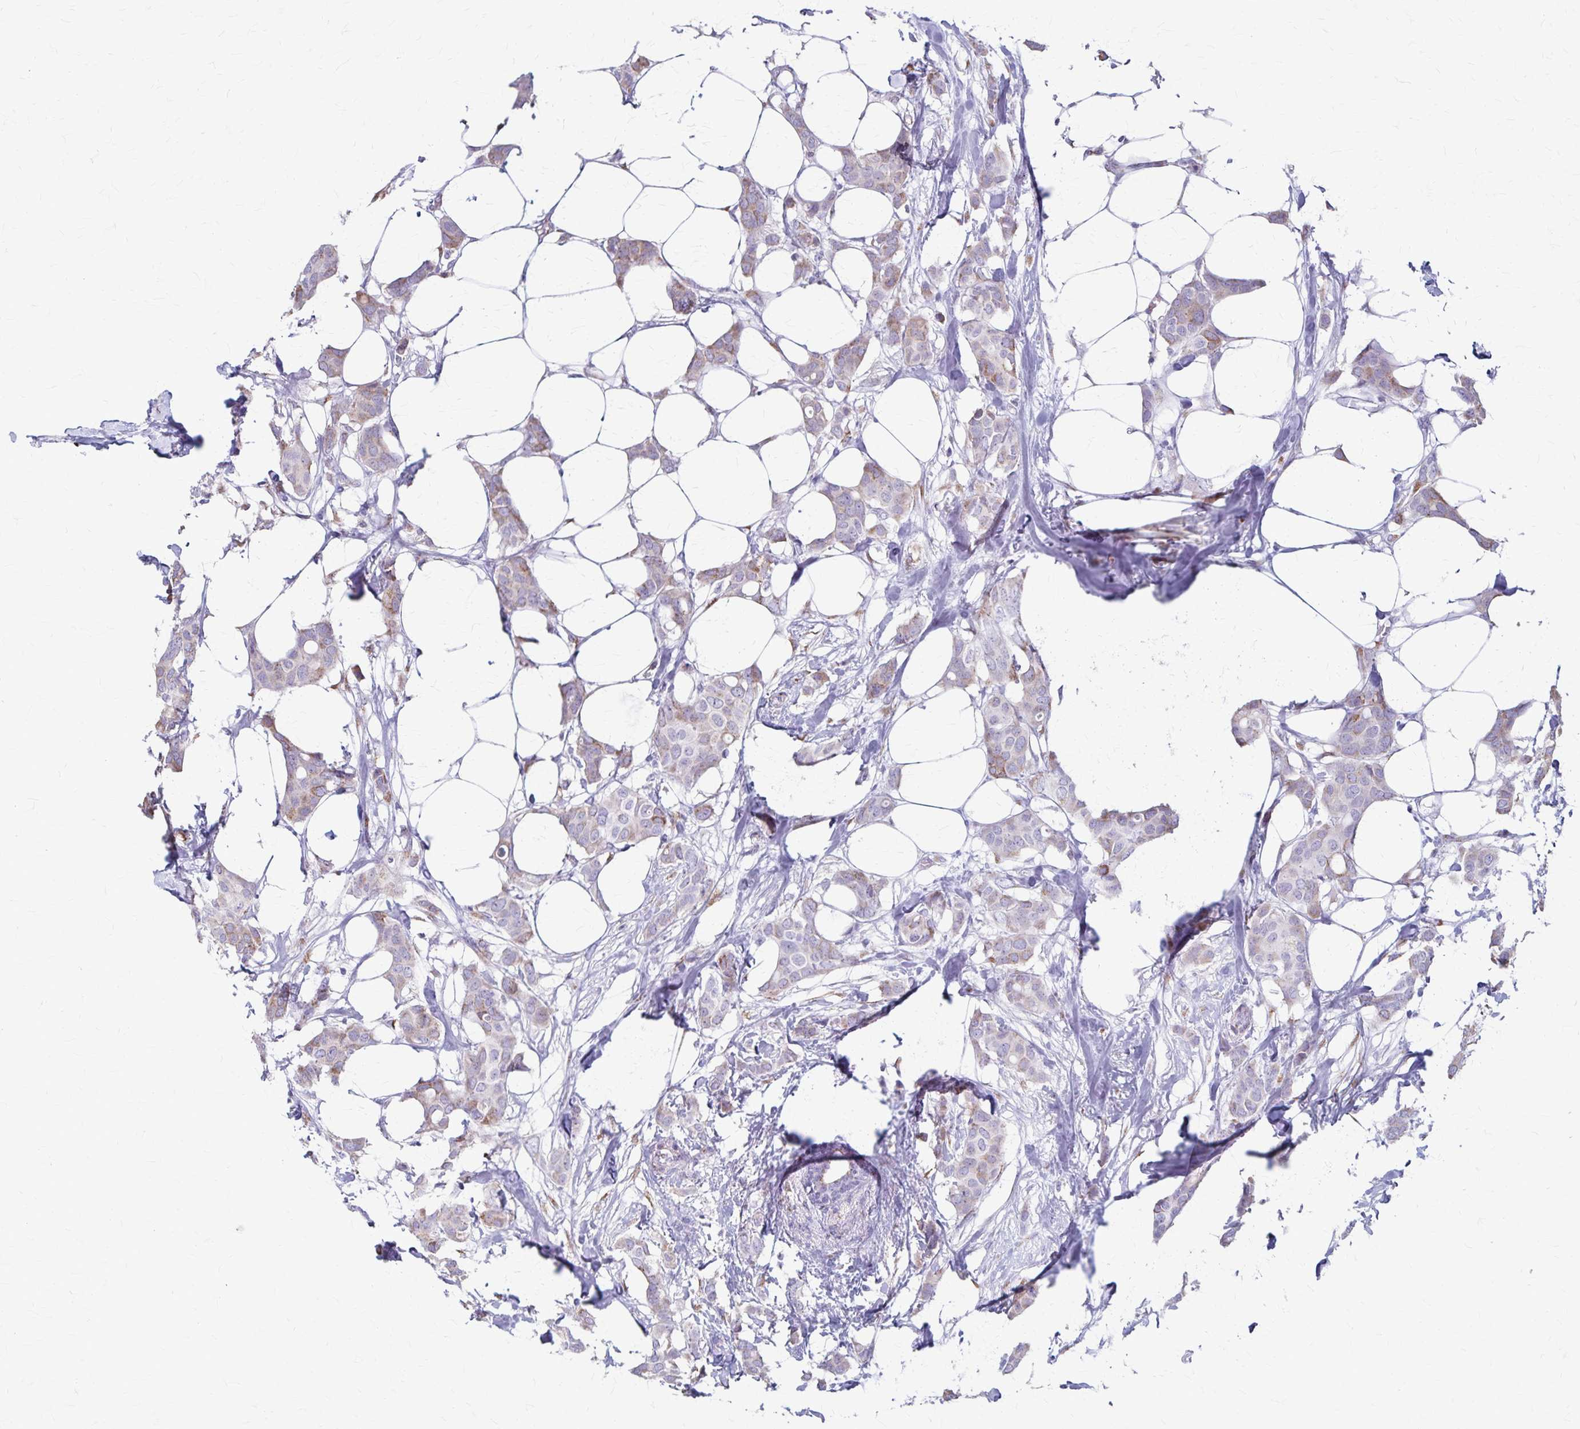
{"staining": {"intensity": "weak", "quantity": "<25%", "location": "cytoplasmic/membranous"}, "tissue": "breast cancer", "cell_type": "Tumor cells", "image_type": "cancer", "snomed": [{"axis": "morphology", "description": "Duct carcinoma"}, {"axis": "topography", "description": "Breast"}], "caption": "Tumor cells show no significant staining in invasive ductal carcinoma (breast).", "gene": "MCFD2", "patient": {"sex": "female", "age": 62}}